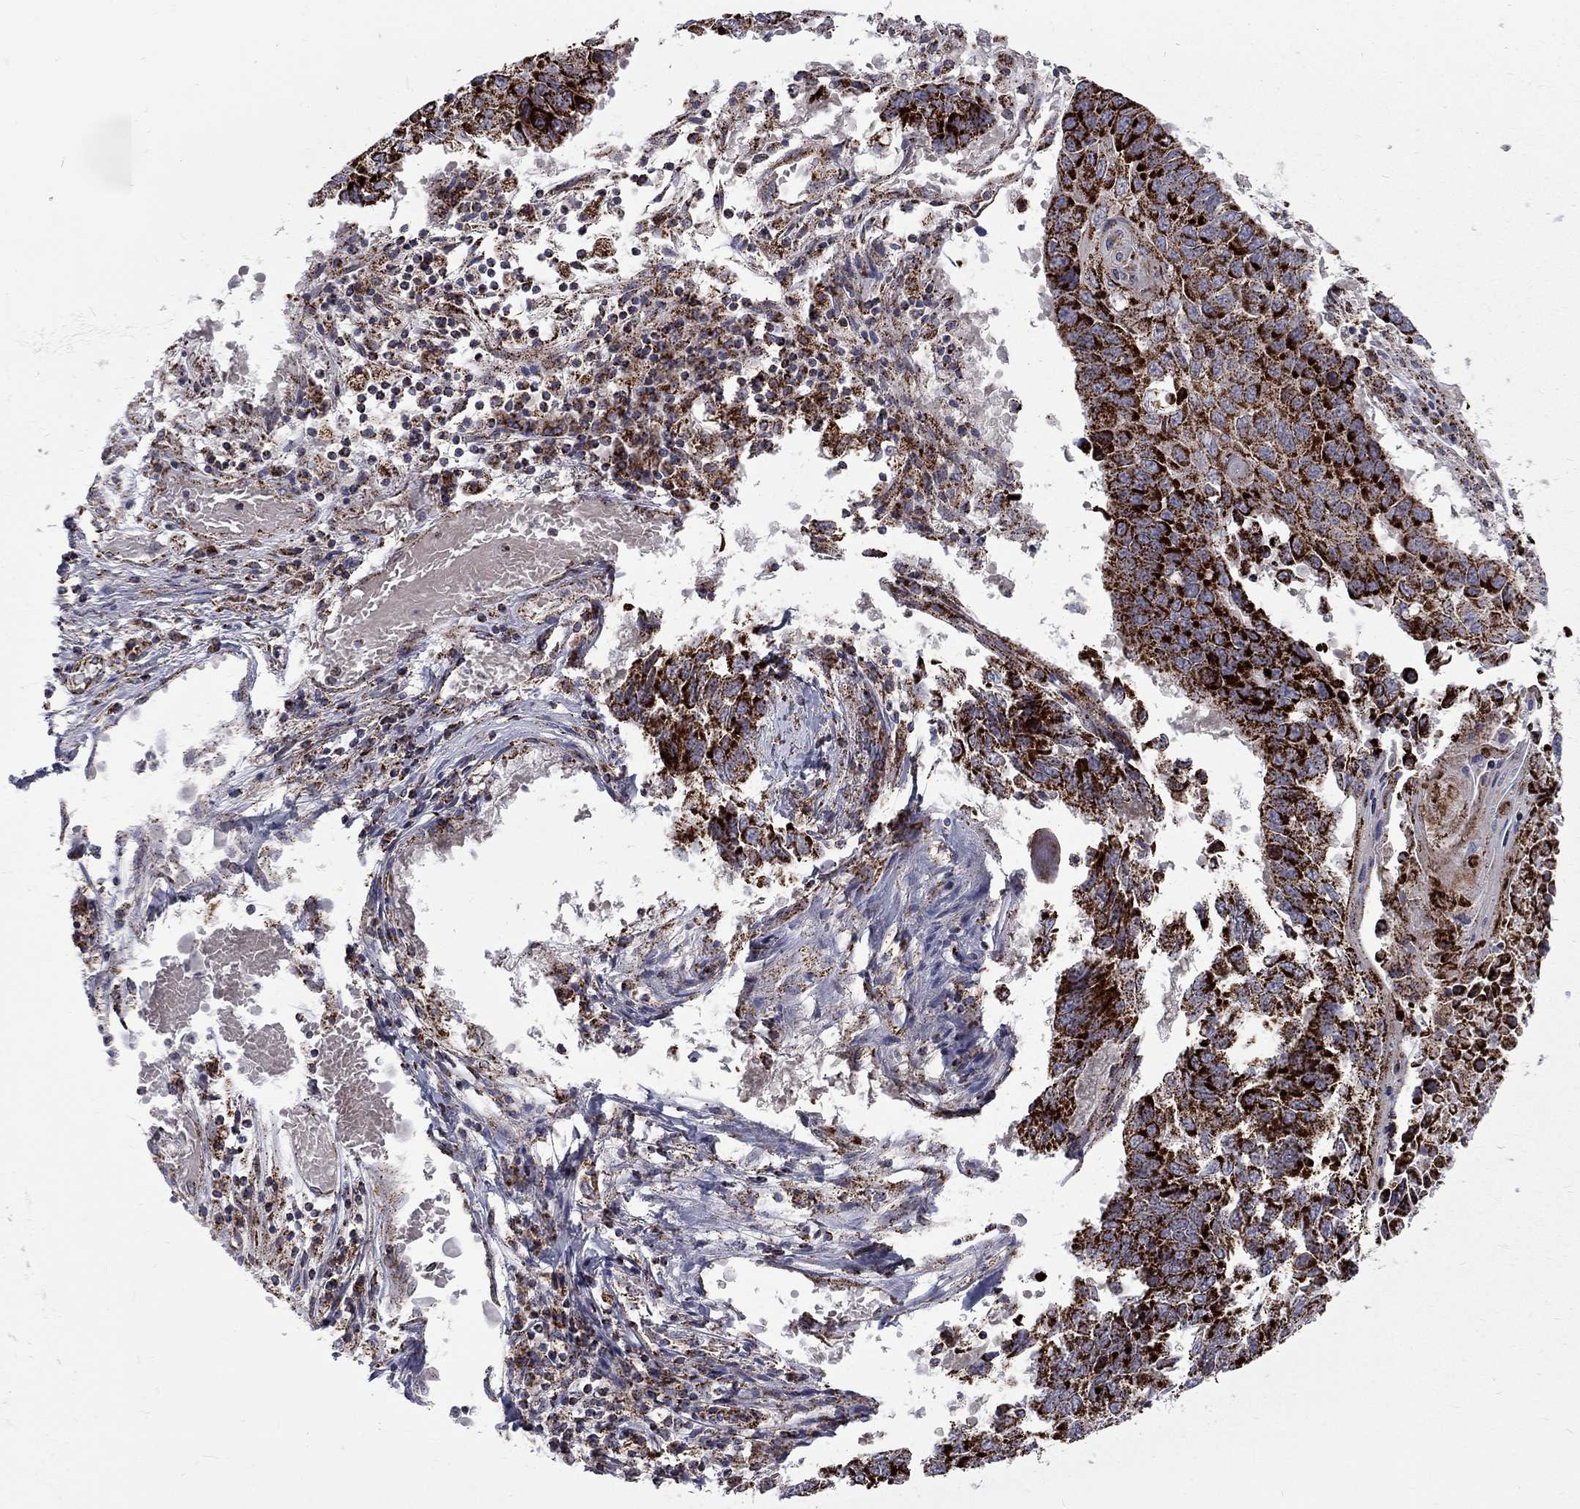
{"staining": {"intensity": "strong", "quantity": ">75%", "location": "cytoplasmic/membranous"}, "tissue": "lung cancer", "cell_type": "Tumor cells", "image_type": "cancer", "snomed": [{"axis": "morphology", "description": "Squamous cell carcinoma, NOS"}, {"axis": "topography", "description": "Lung"}], "caption": "Lung cancer tissue demonstrates strong cytoplasmic/membranous positivity in approximately >75% of tumor cells, visualized by immunohistochemistry.", "gene": "ALDH1B1", "patient": {"sex": "male", "age": 73}}